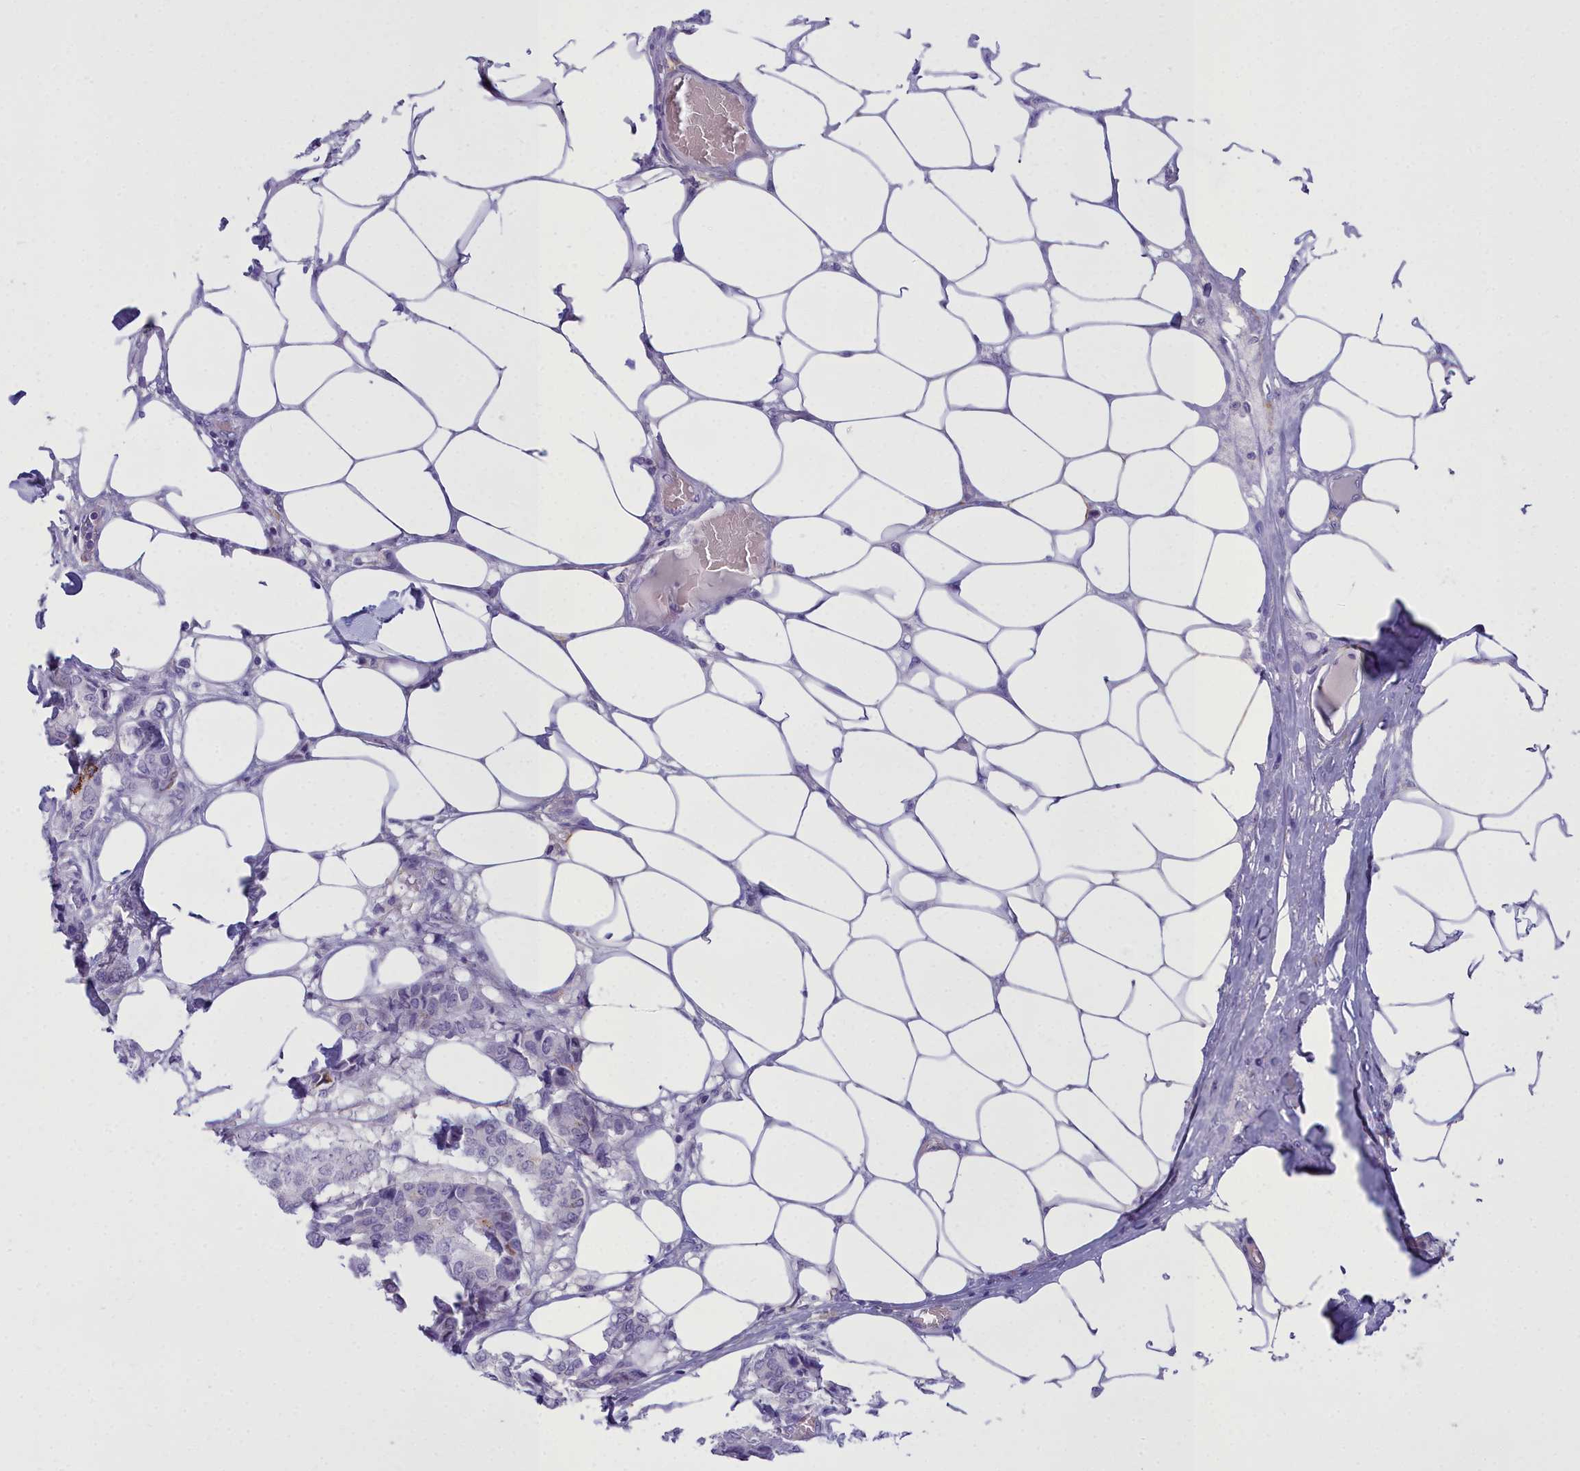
{"staining": {"intensity": "negative", "quantity": "none", "location": "none"}, "tissue": "breast cancer", "cell_type": "Tumor cells", "image_type": "cancer", "snomed": [{"axis": "morphology", "description": "Duct carcinoma"}, {"axis": "topography", "description": "Breast"}], "caption": "A micrograph of breast cancer stained for a protein demonstrates no brown staining in tumor cells.", "gene": "OSTN", "patient": {"sex": "female", "age": 75}}